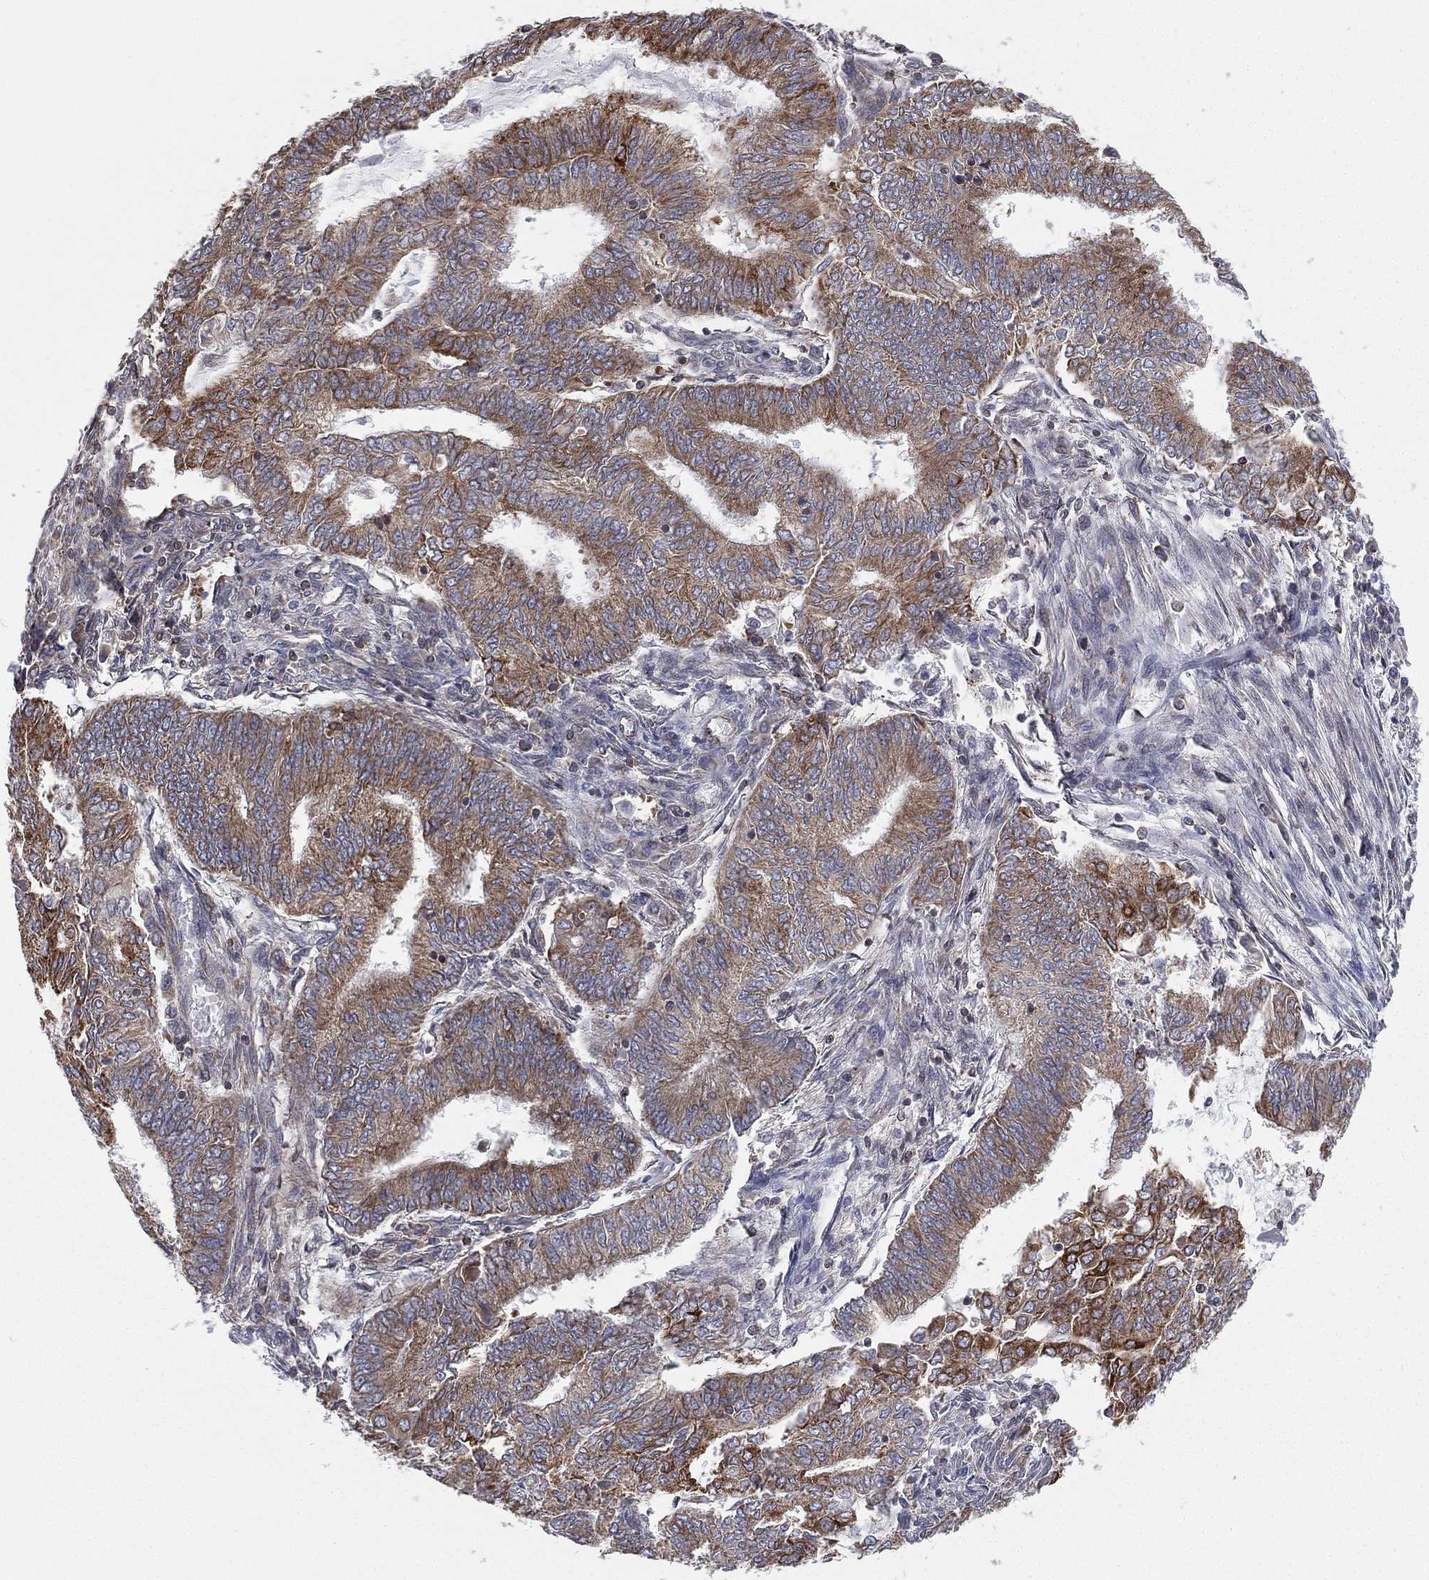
{"staining": {"intensity": "moderate", "quantity": ">75%", "location": "cytoplasmic/membranous"}, "tissue": "endometrial cancer", "cell_type": "Tumor cells", "image_type": "cancer", "snomed": [{"axis": "morphology", "description": "Adenocarcinoma, NOS"}, {"axis": "topography", "description": "Endometrium"}], "caption": "Immunohistochemical staining of adenocarcinoma (endometrial) exhibits medium levels of moderate cytoplasmic/membranous protein positivity in approximately >75% of tumor cells. (DAB (3,3'-diaminobenzidine) = brown stain, brightfield microscopy at high magnification).", "gene": "CYB5B", "patient": {"sex": "female", "age": 62}}